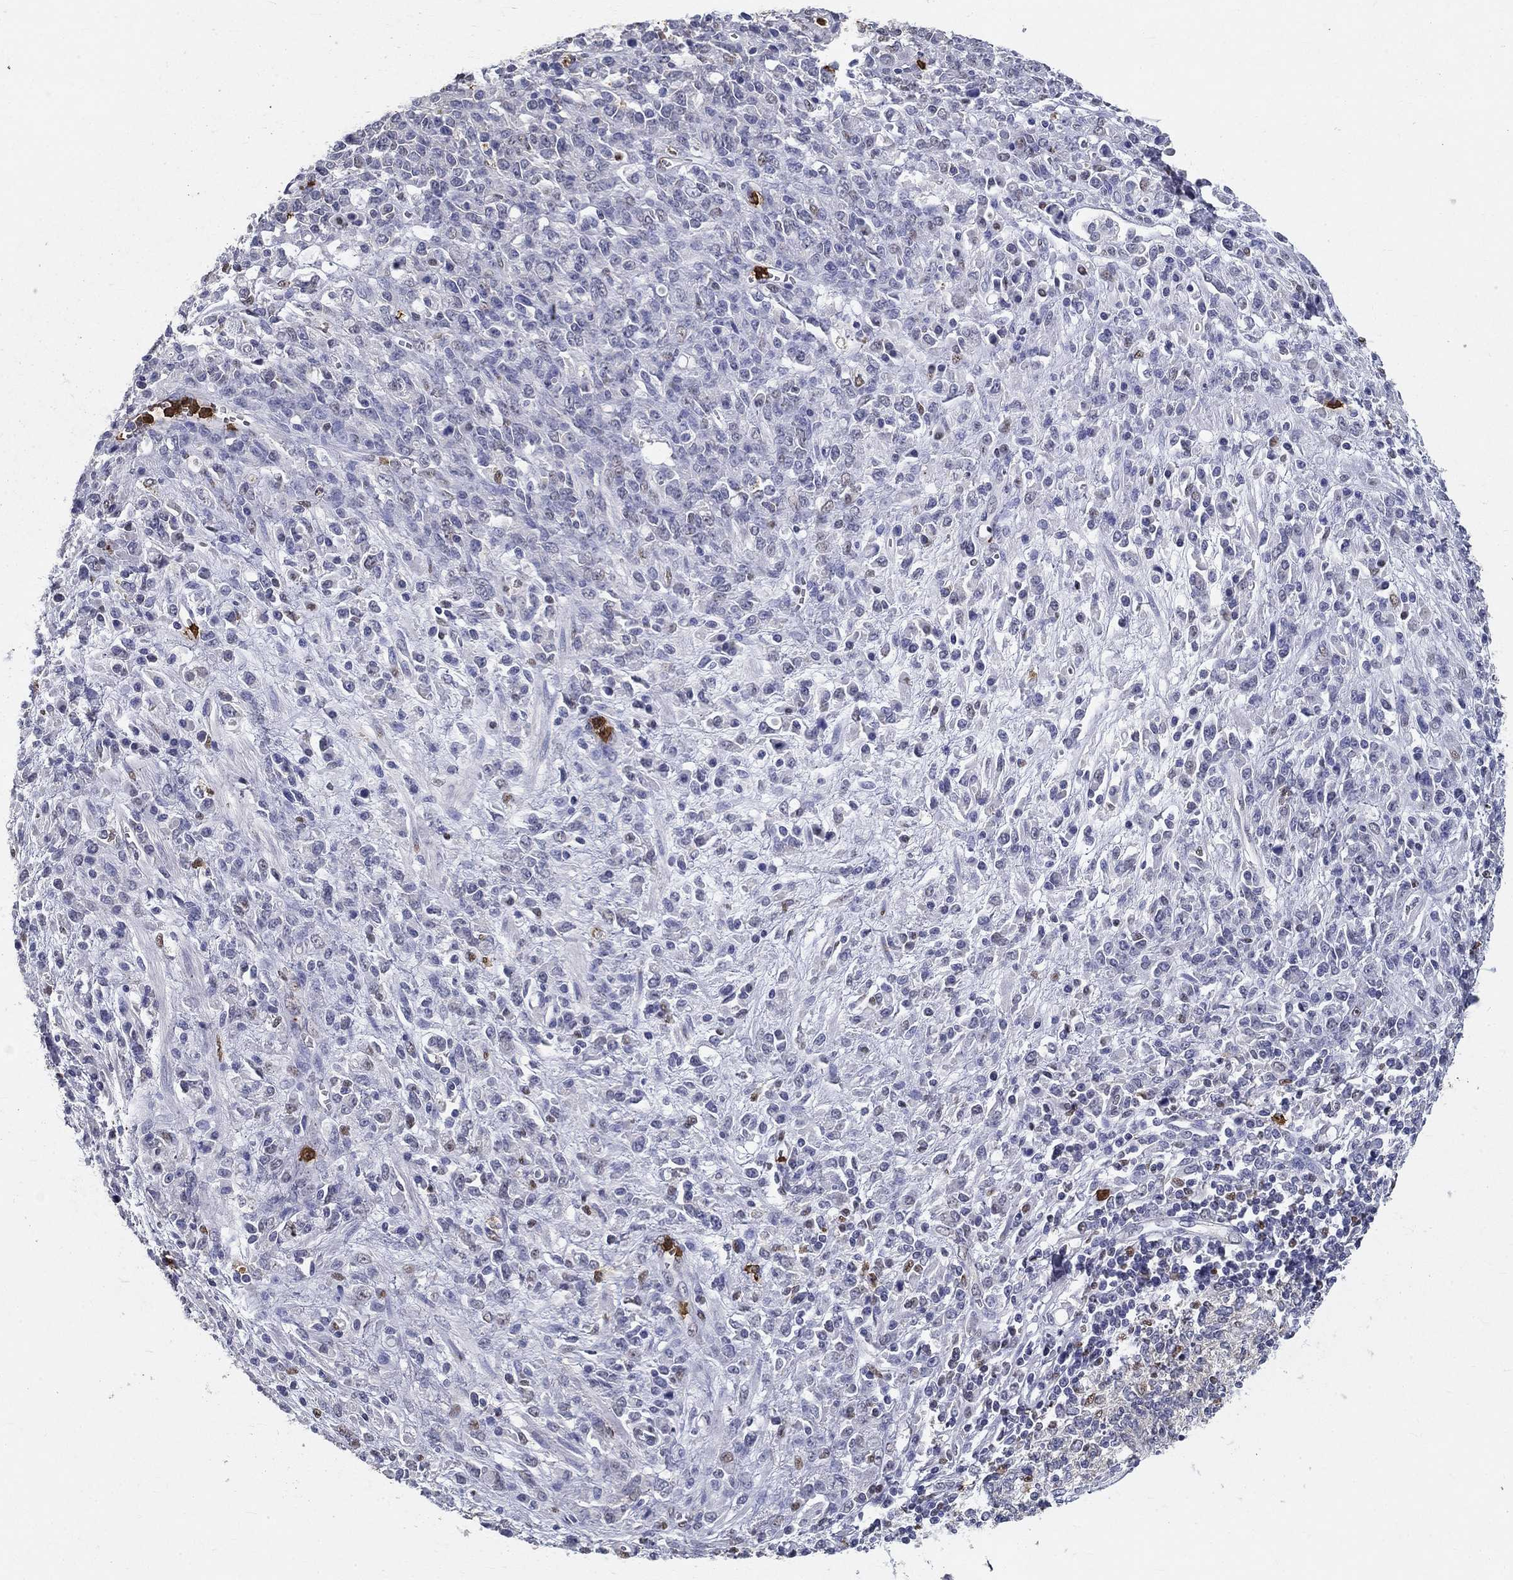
{"staining": {"intensity": "negative", "quantity": "none", "location": "none"}, "tissue": "stomach cancer", "cell_type": "Tumor cells", "image_type": "cancer", "snomed": [{"axis": "morphology", "description": "Adenocarcinoma, NOS"}, {"axis": "topography", "description": "Stomach"}], "caption": "IHC of stomach cancer (adenocarcinoma) exhibits no positivity in tumor cells.", "gene": "IGSF8", "patient": {"sex": "female", "age": 57}}